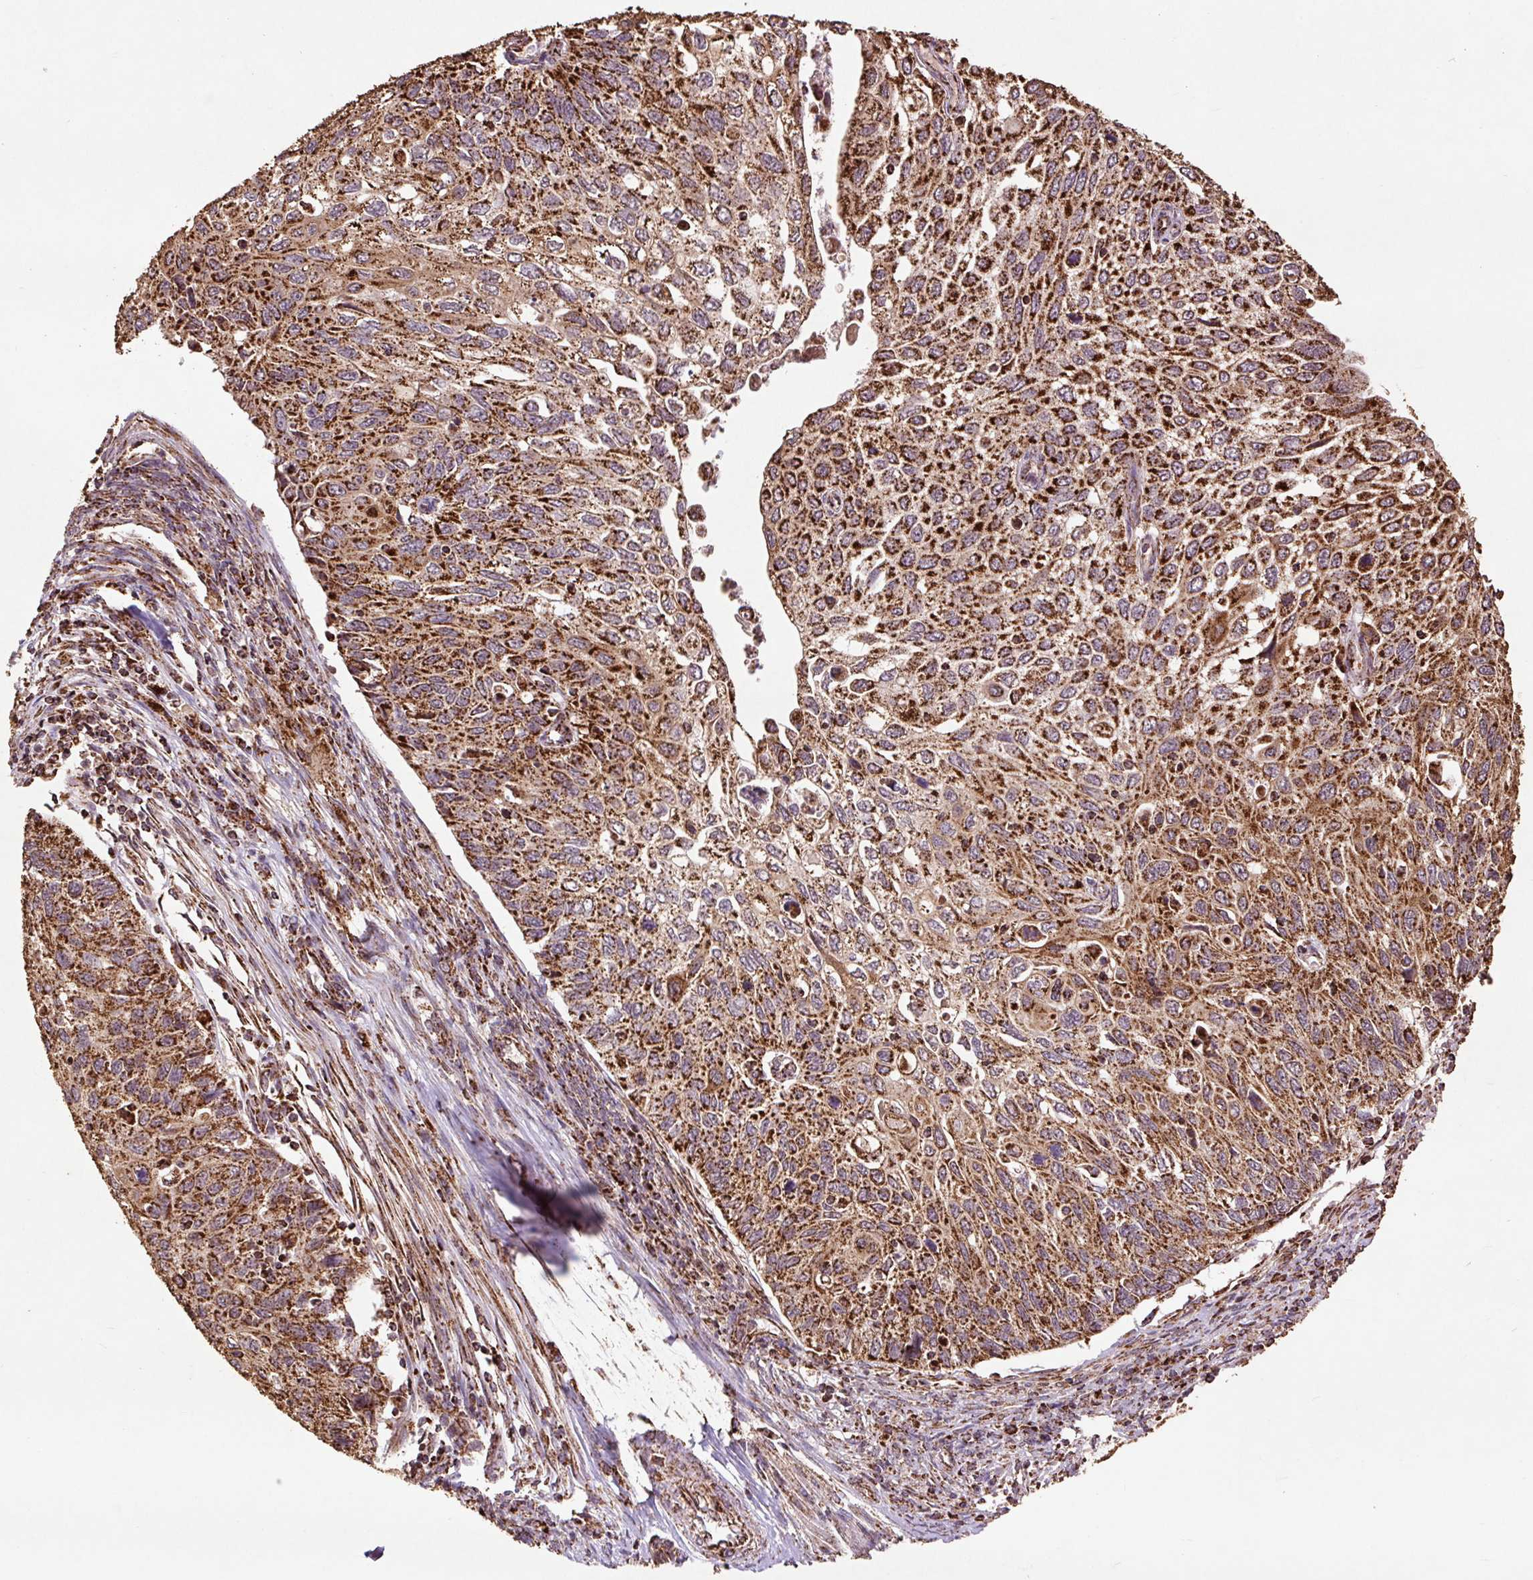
{"staining": {"intensity": "moderate", "quantity": ">75%", "location": "cytoplasmic/membranous"}, "tissue": "cervical cancer", "cell_type": "Tumor cells", "image_type": "cancer", "snomed": [{"axis": "morphology", "description": "Squamous cell carcinoma, NOS"}, {"axis": "topography", "description": "Cervix"}], "caption": "Cervical cancer stained with DAB IHC shows medium levels of moderate cytoplasmic/membranous positivity in about >75% of tumor cells. (DAB (3,3'-diaminobenzidine) = brown stain, brightfield microscopy at high magnification).", "gene": "ATP5F1A", "patient": {"sex": "female", "age": 70}}